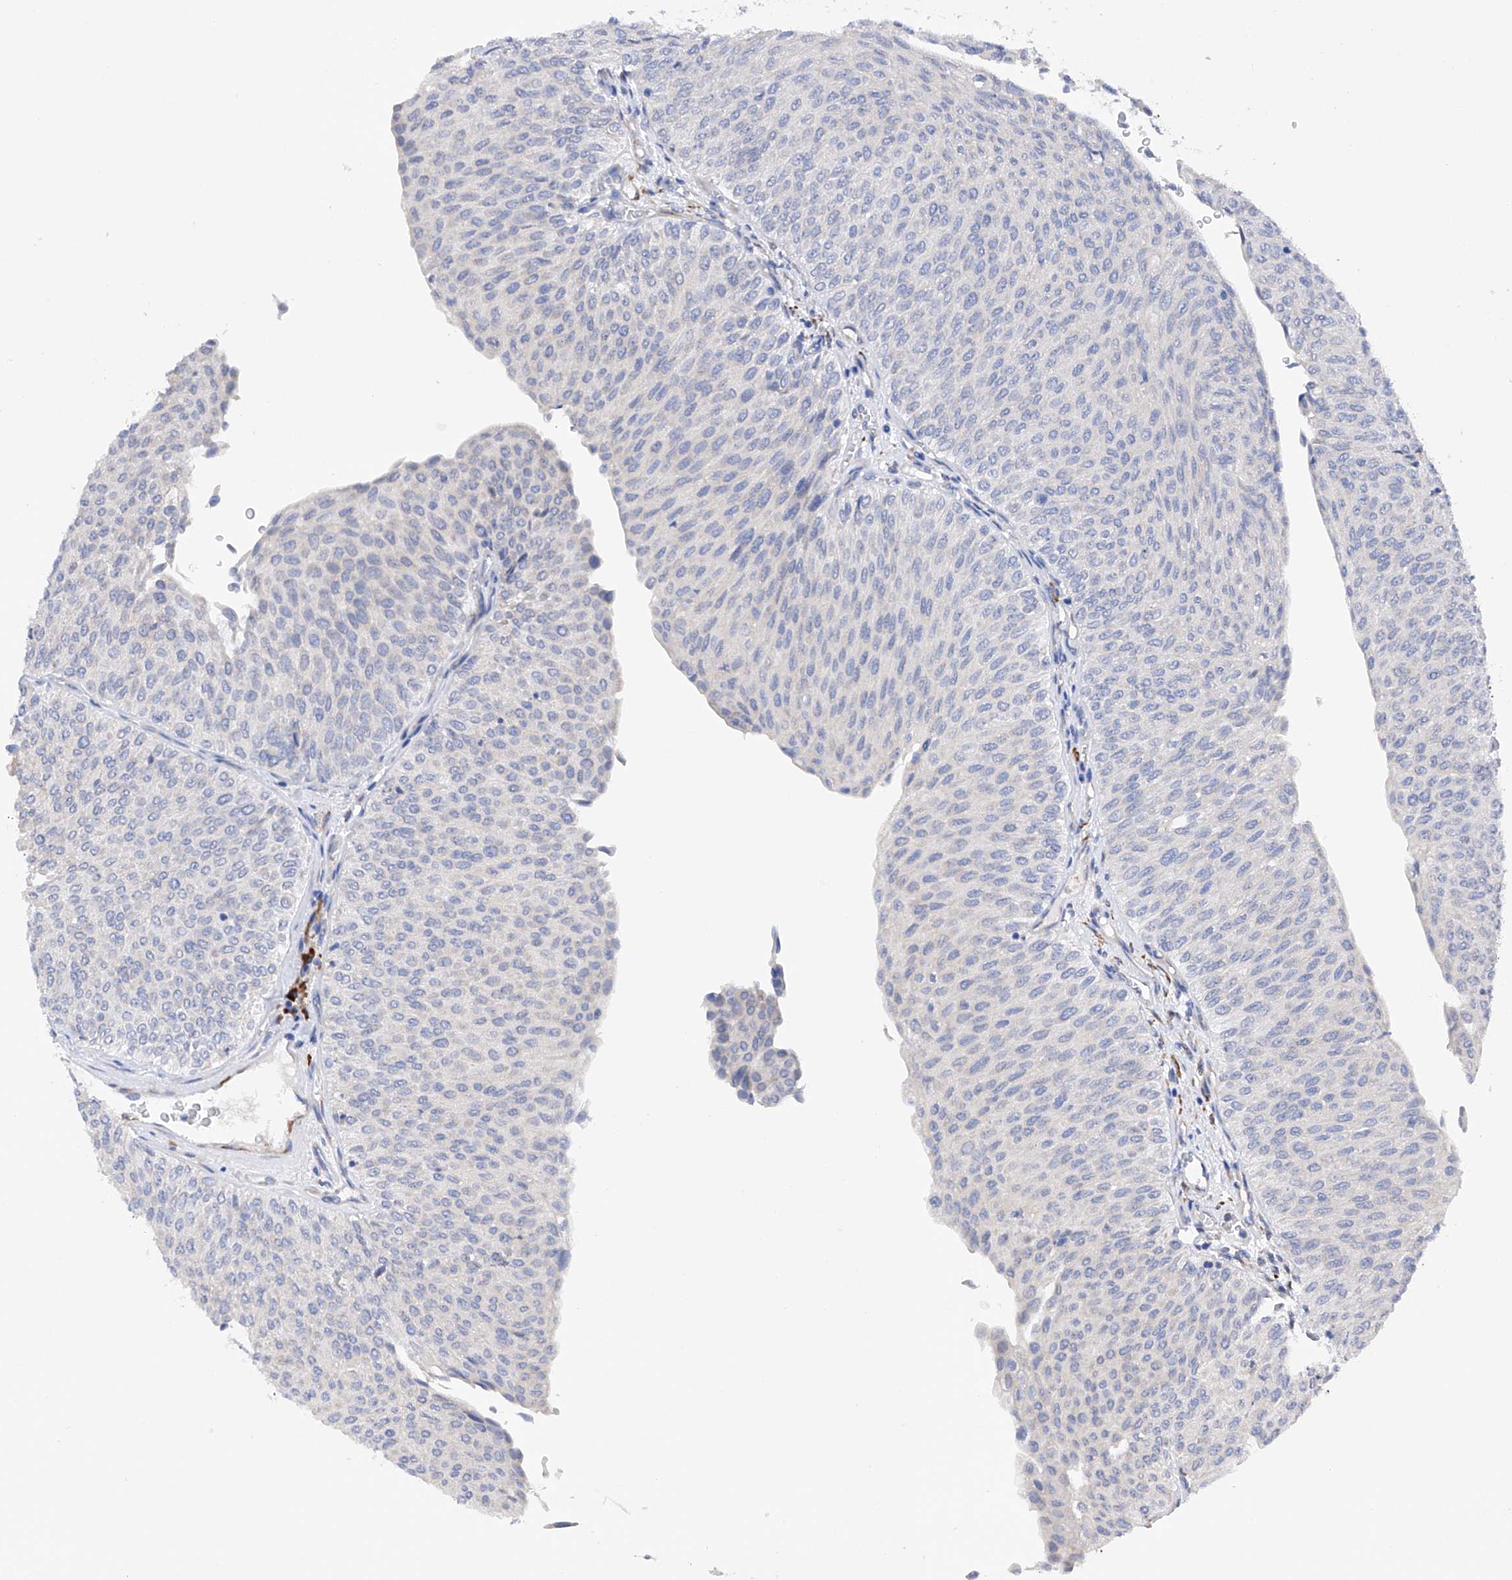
{"staining": {"intensity": "negative", "quantity": "none", "location": "none"}, "tissue": "urothelial cancer", "cell_type": "Tumor cells", "image_type": "cancer", "snomed": [{"axis": "morphology", "description": "Urothelial carcinoma, Low grade"}, {"axis": "topography", "description": "Urinary bladder"}], "caption": "Immunohistochemistry (IHC) photomicrograph of human urothelial cancer stained for a protein (brown), which demonstrates no positivity in tumor cells.", "gene": "PDIA5", "patient": {"sex": "male", "age": 78}}